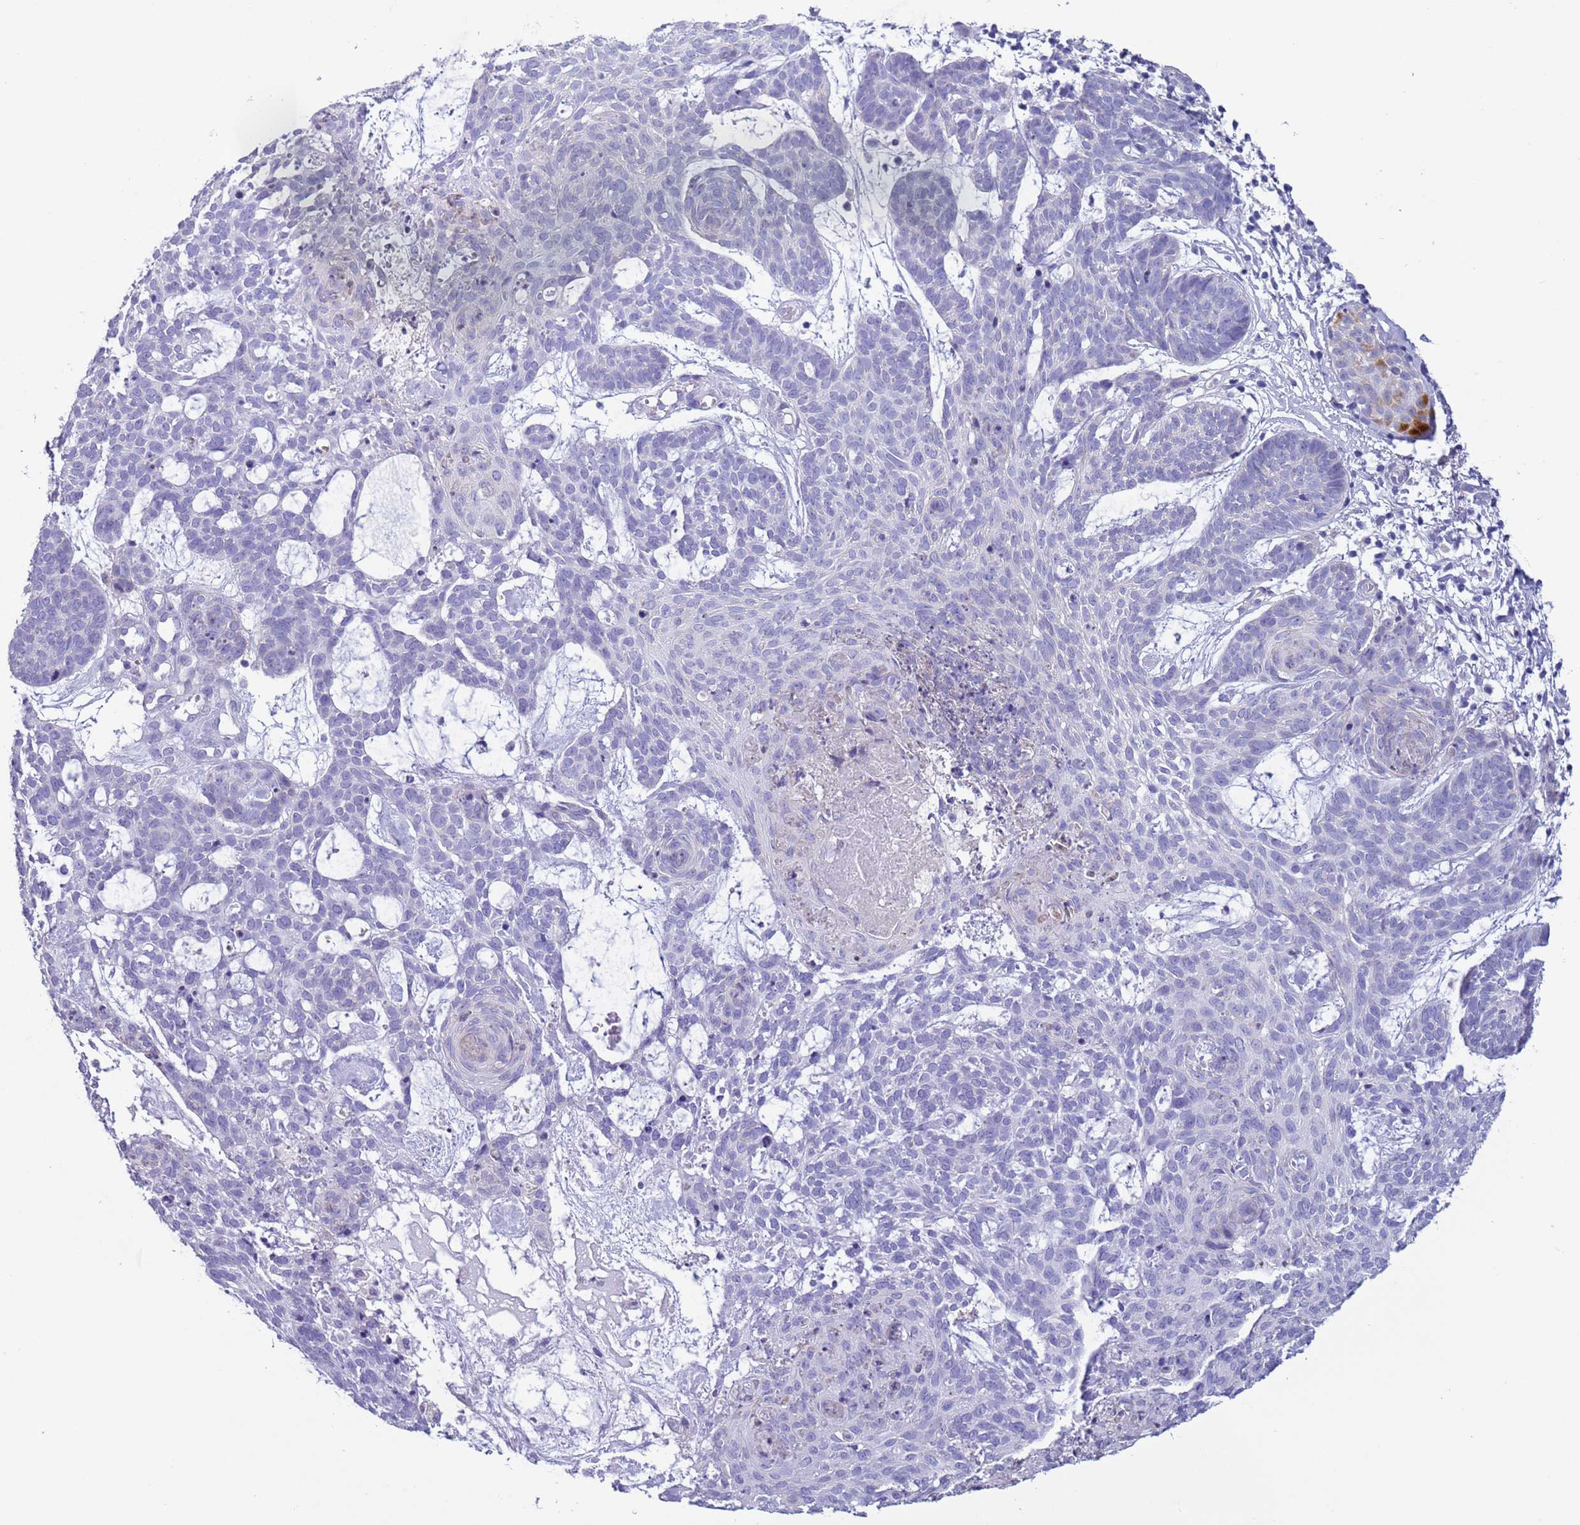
{"staining": {"intensity": "negative", "quantity": "none", "location": "none"}, "tissue": "skin cancer", "cell_type": "Tumor cells", "image_type": "cancer", "snomed": [{"axis": "morphology", "description": "Basal cell carcinoma"}, {"axis": "topography", "description": "Skin"}], "caption": "IHC of human skin cancer (basal cell carcinoma) exhibits no positivity in tumor cells.", "gene": "NPAP1", "patient": {"sex": "female", "age": 89}}